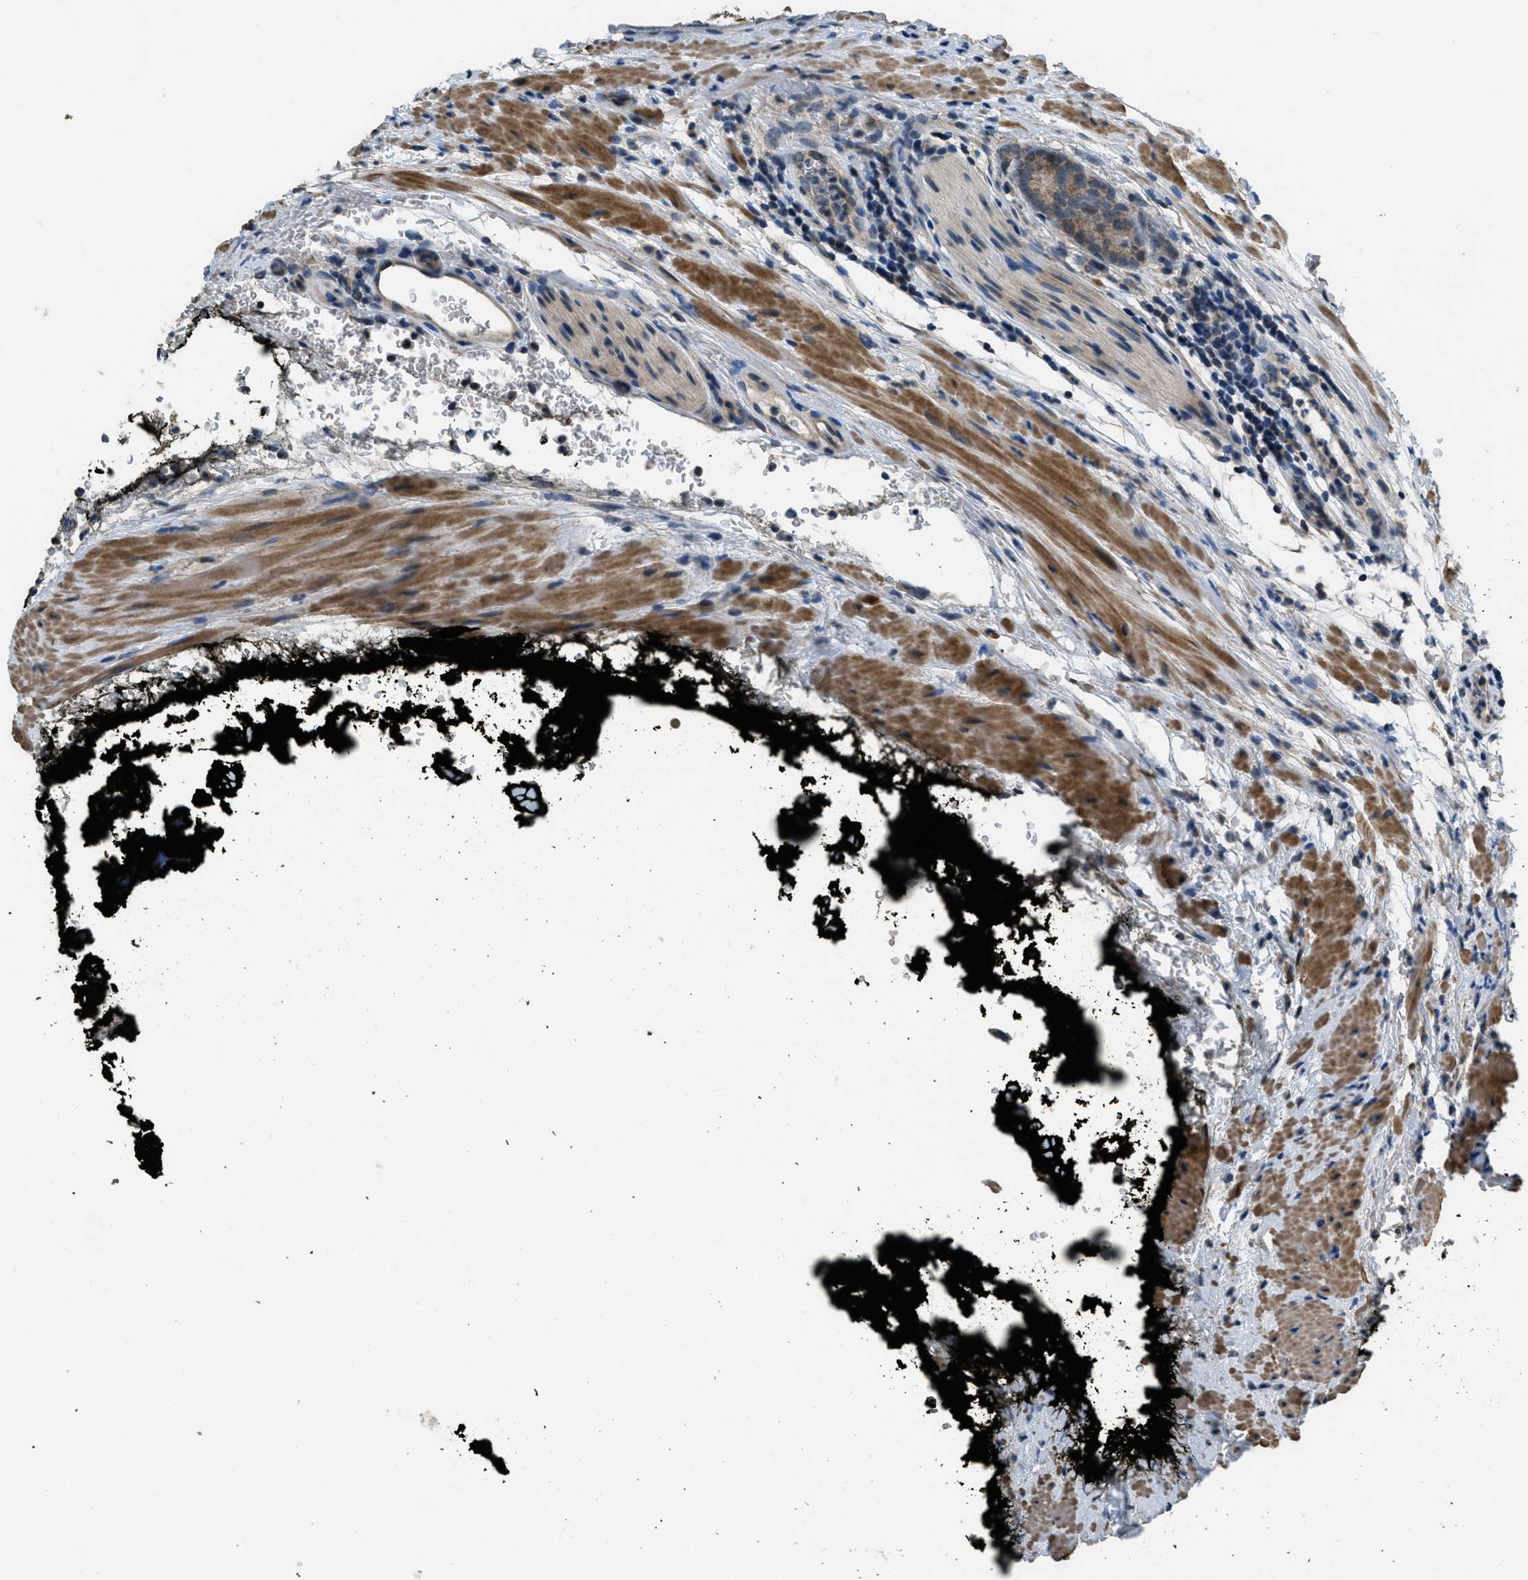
{"staining": {"intensity": "weak", "quantity": ">75%", "location": "cytoplasmic/membranous,nuclear"}, "tissue": "prostate cancer", "cell_type": "Tumor cells", "image_type": "cancer", "snomed": [{"axis": "morphology", "description": "Adenocarcinoma, High grade"}, {"axis": "topography", "description": "Prostate"}], "caption": "A histopathology image of human prostate cancer (high-grade adenocarcinoma) stained for a protein displays weak cytoplasmic/membranous and nuclear brown staining in tumor cells. (Brightfield microscopy of DAB IHC at high magnification).", "gene": "NAT1", "patient": {"sex": "male", "age": 61}}